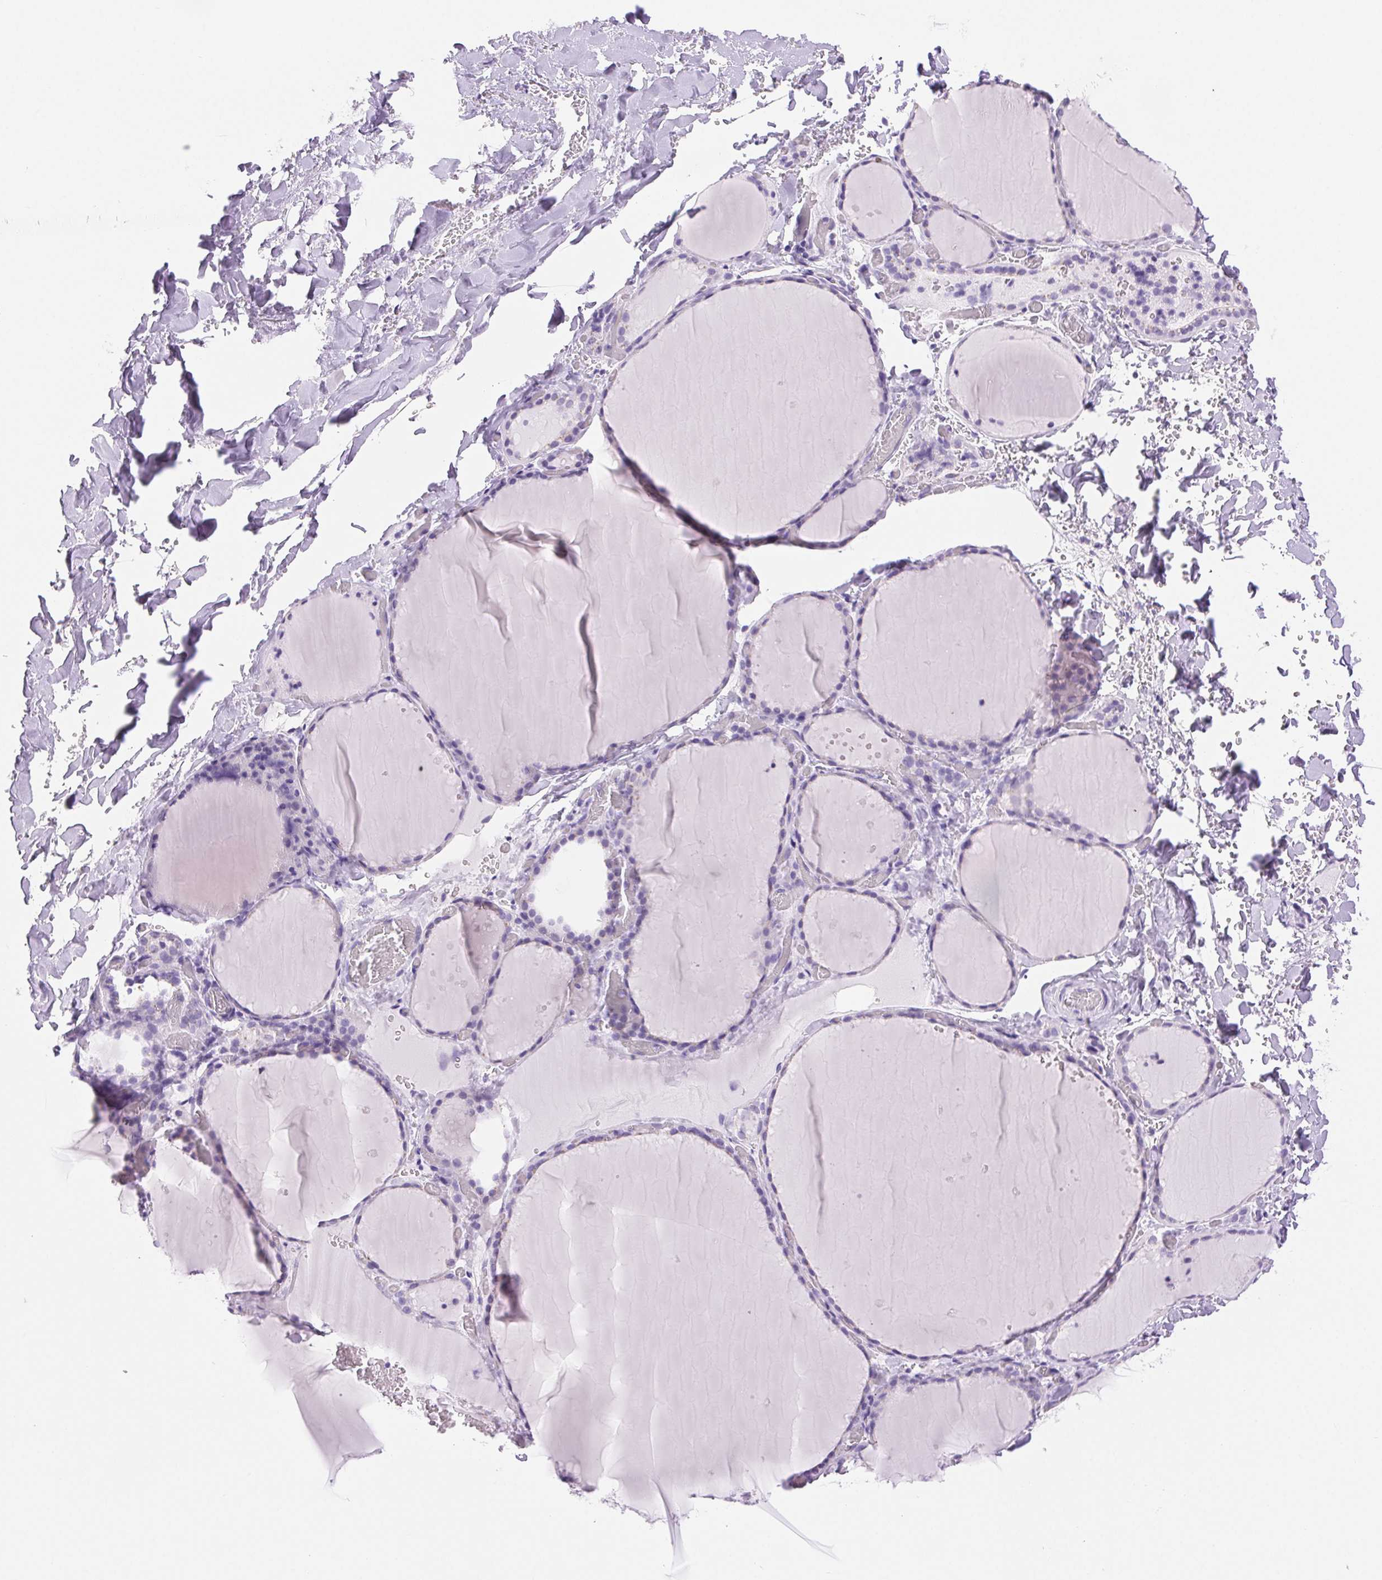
{"staining": {"intensity": "negative", "quantity": "none", "location": "none"}, "tissue": "thyroid gland", "cell_type": "Glandular cells", "image_type": "normal", "snomed": [{"axis": "morphology", "description": "Normal tissue, NOS"}, {"axis": "topography", "description": "Thyroid gland"}], "caption": "An immunohistochemistry histopathology image of benign thyroid gland is shown. There is no staining in glandular cells of thyroid gland. (Brightfield microscopy of DAB (3,3'-diaminobenzidine) immunohistochemistry at high magnification).", "gene": "SERPINB3", "patient": {"sex": "female", "age": 36}}